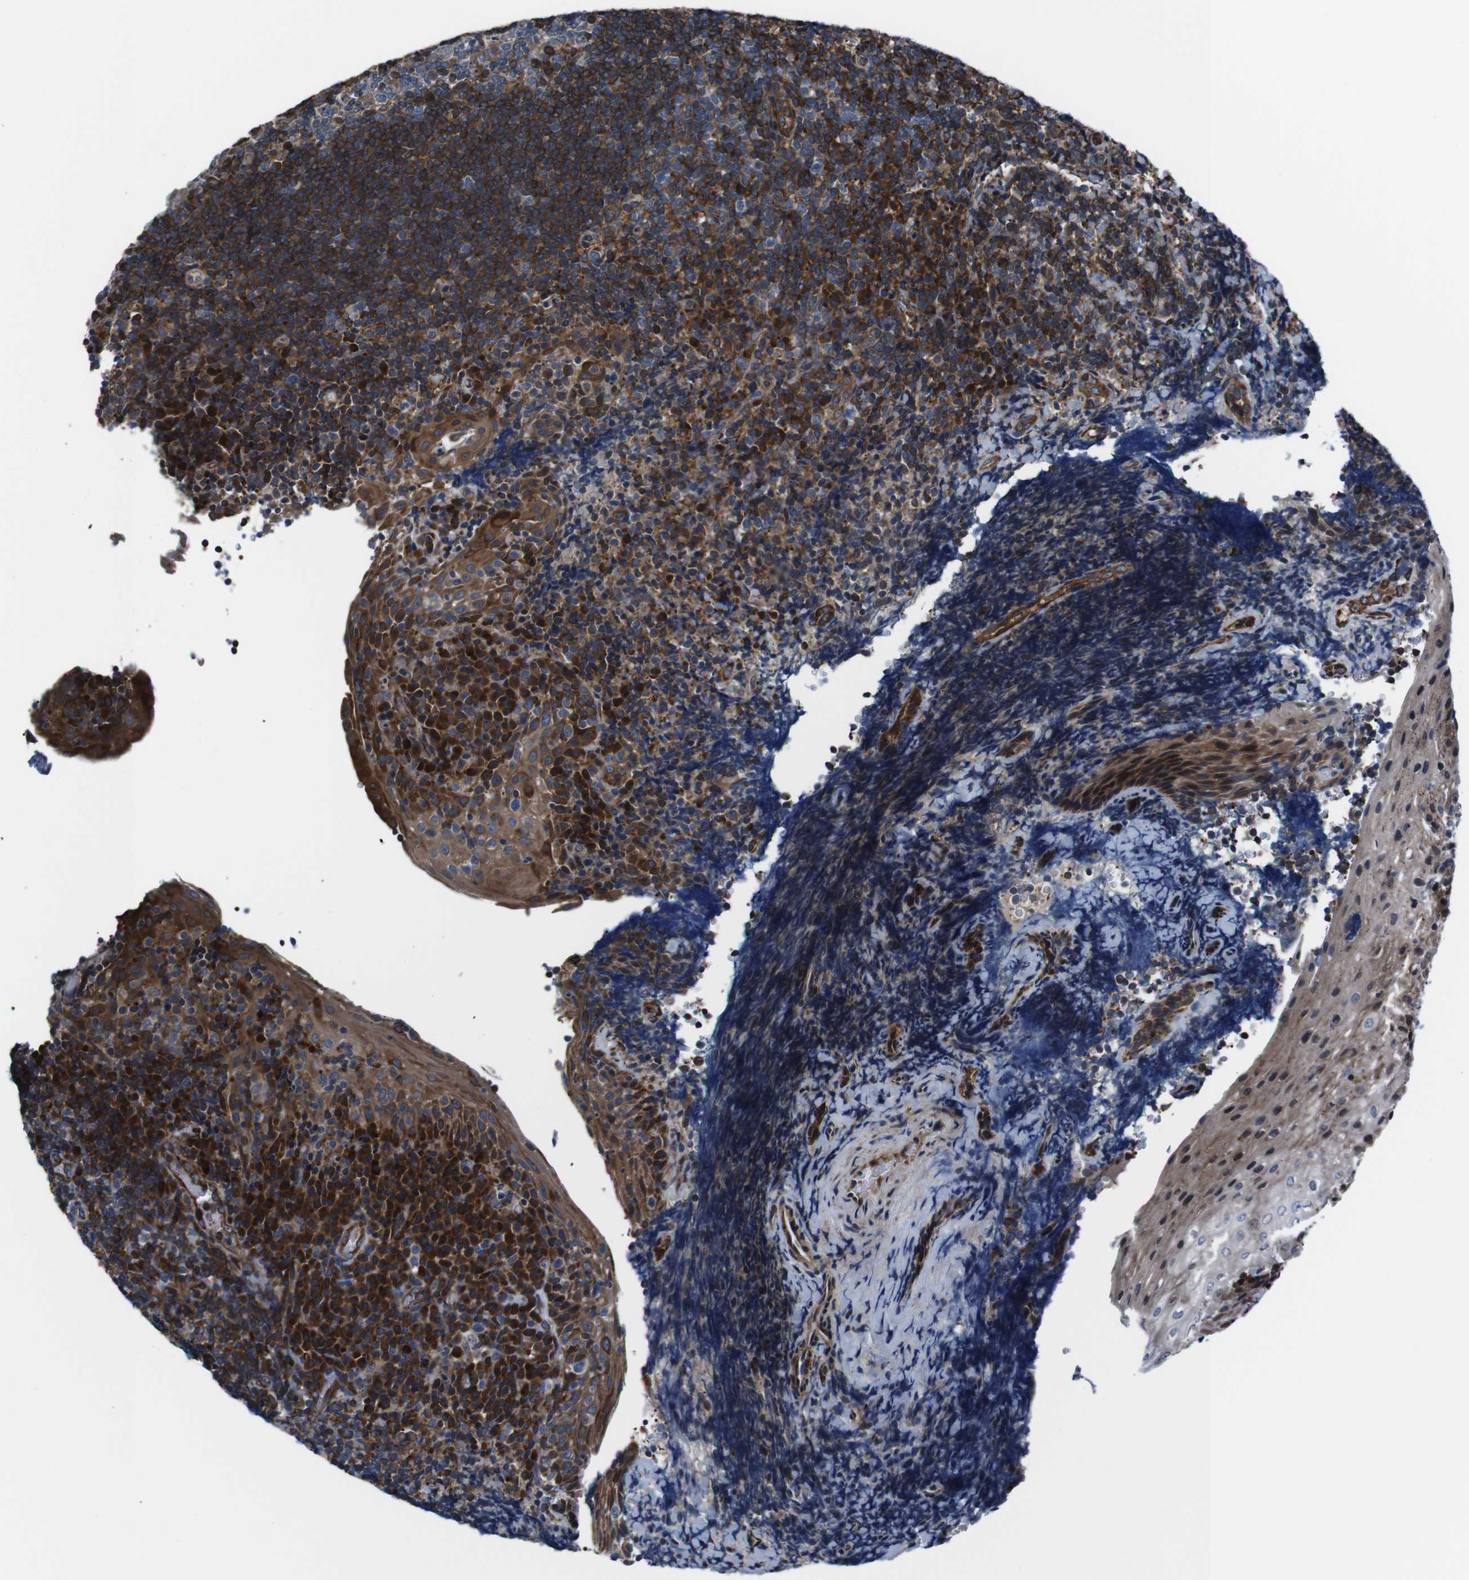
{"staining": {"intensity": "weak", "quantity": ">75%", "location": "cytoplasmic/membranous"}, "tissue": "tonsil", "cell_type": "Germinal center cells", "image_type": "normal", "snomed": [{"axis": "morphology", "description": "Normal tissue, NOS"}, {"axis": "topography", "description": "Tonsil"}], "caption": "Brown immunohistochemical staining in unremarkable tonsil displays weak cytoplasmic/membranous staining in about >75% of germinal center cells.", "gene": "EIF4A2", "patient": {"sex": "male", "age": 37}}